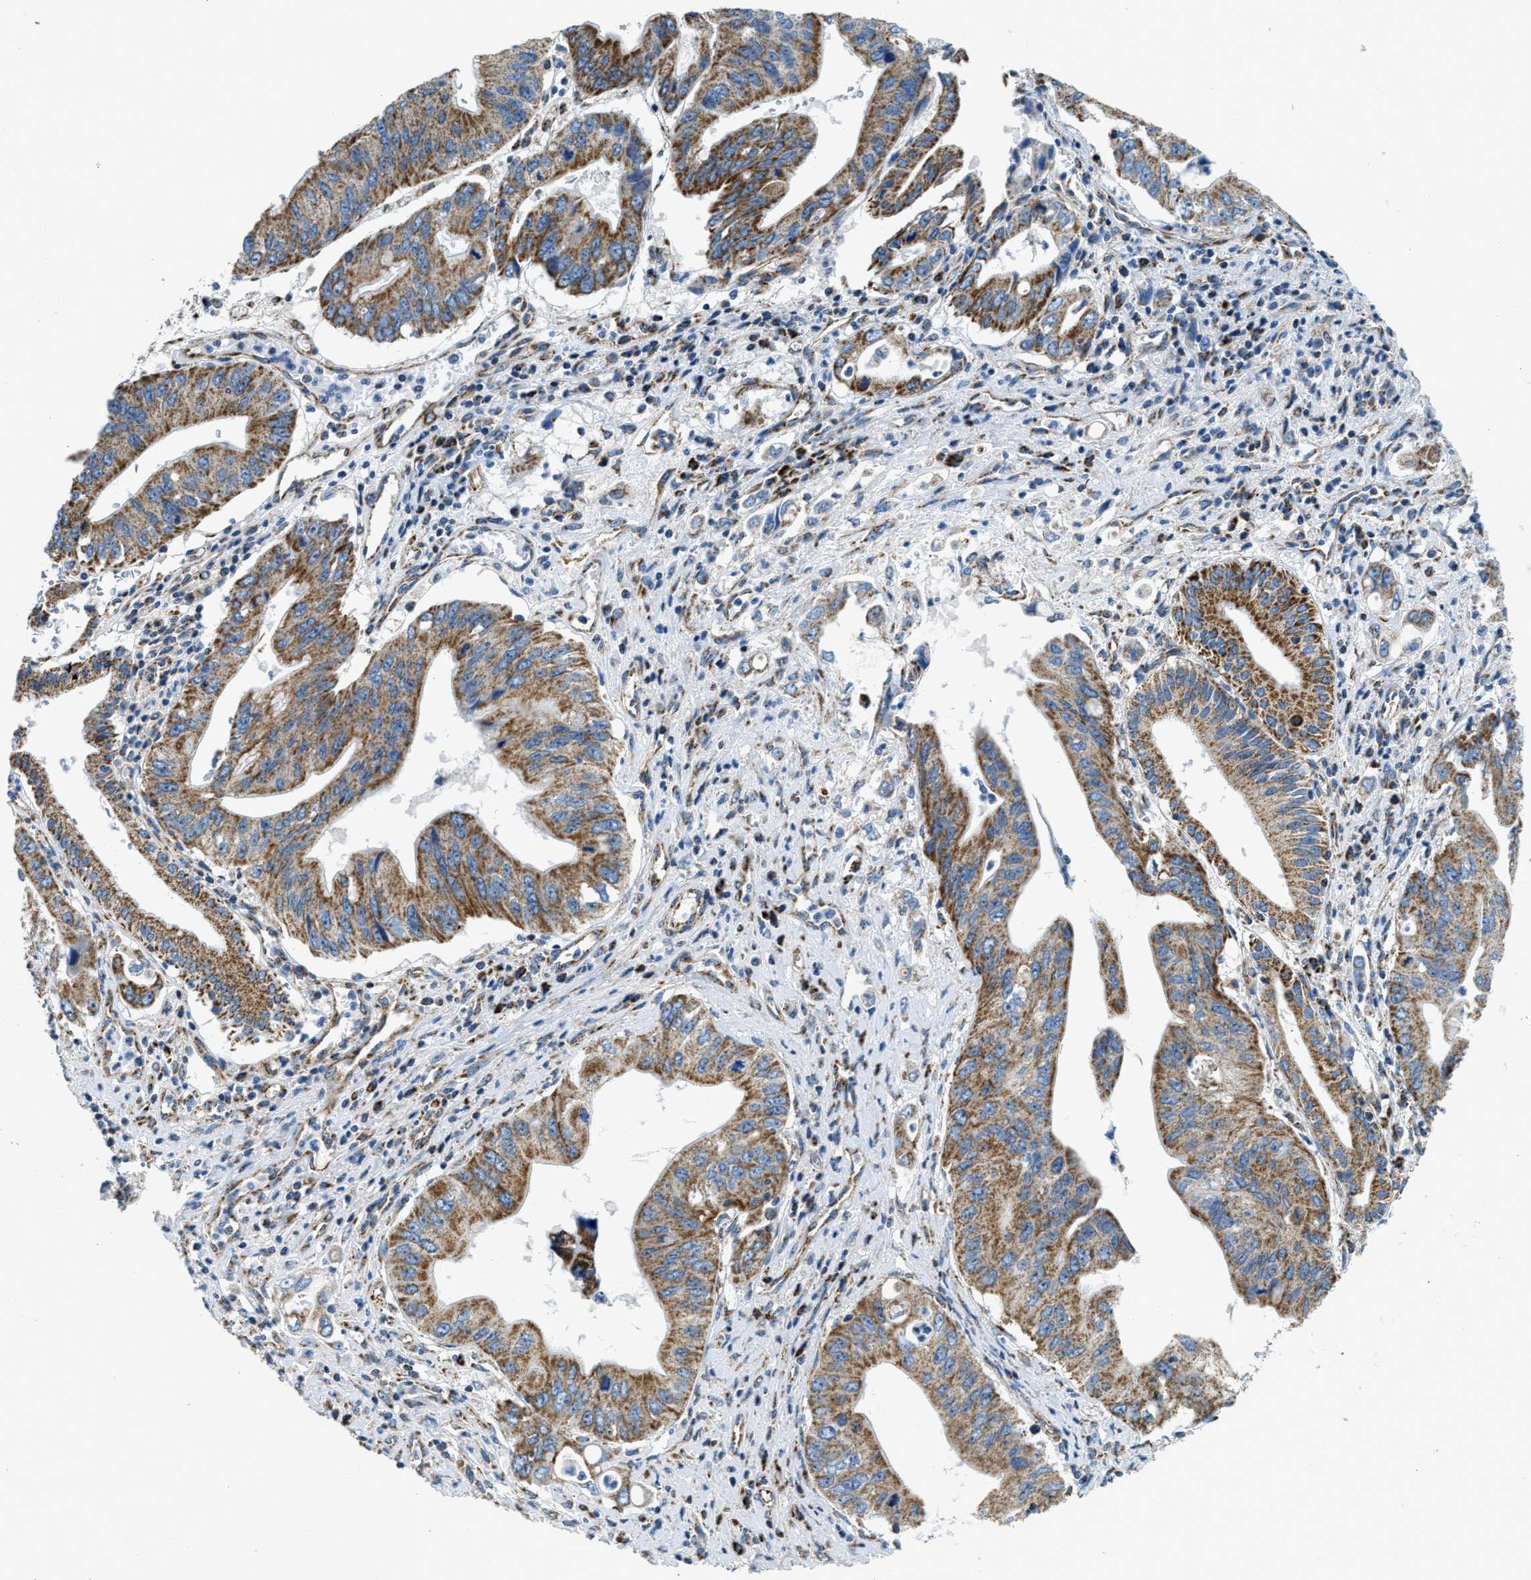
{"staining": {"intensity": "moderate", "quantity": ">75%", "location": "cytoplasmic/membranous"}, "tissue": "pancreatic cancer", "cell_type": "Tumor cells", "image_type": "cancer", "snomed": [{"axis": "morphology", "description": "Adenocarcinoma, NOS"}, {"axis": "topography", "description": "Pancreas"}], "caption": "DAB (3,3'-diaminobenzidine) immunohistochemical staining of pancreatic cancer shows moderate cytoplasmic/membranous protein staining in approximately >75% of tumor cells. (DAB IHC, brown staining for protein, blue staining for nuclei).", "gene": "STK33", "patient": {"sex": "female", "age": 73}}